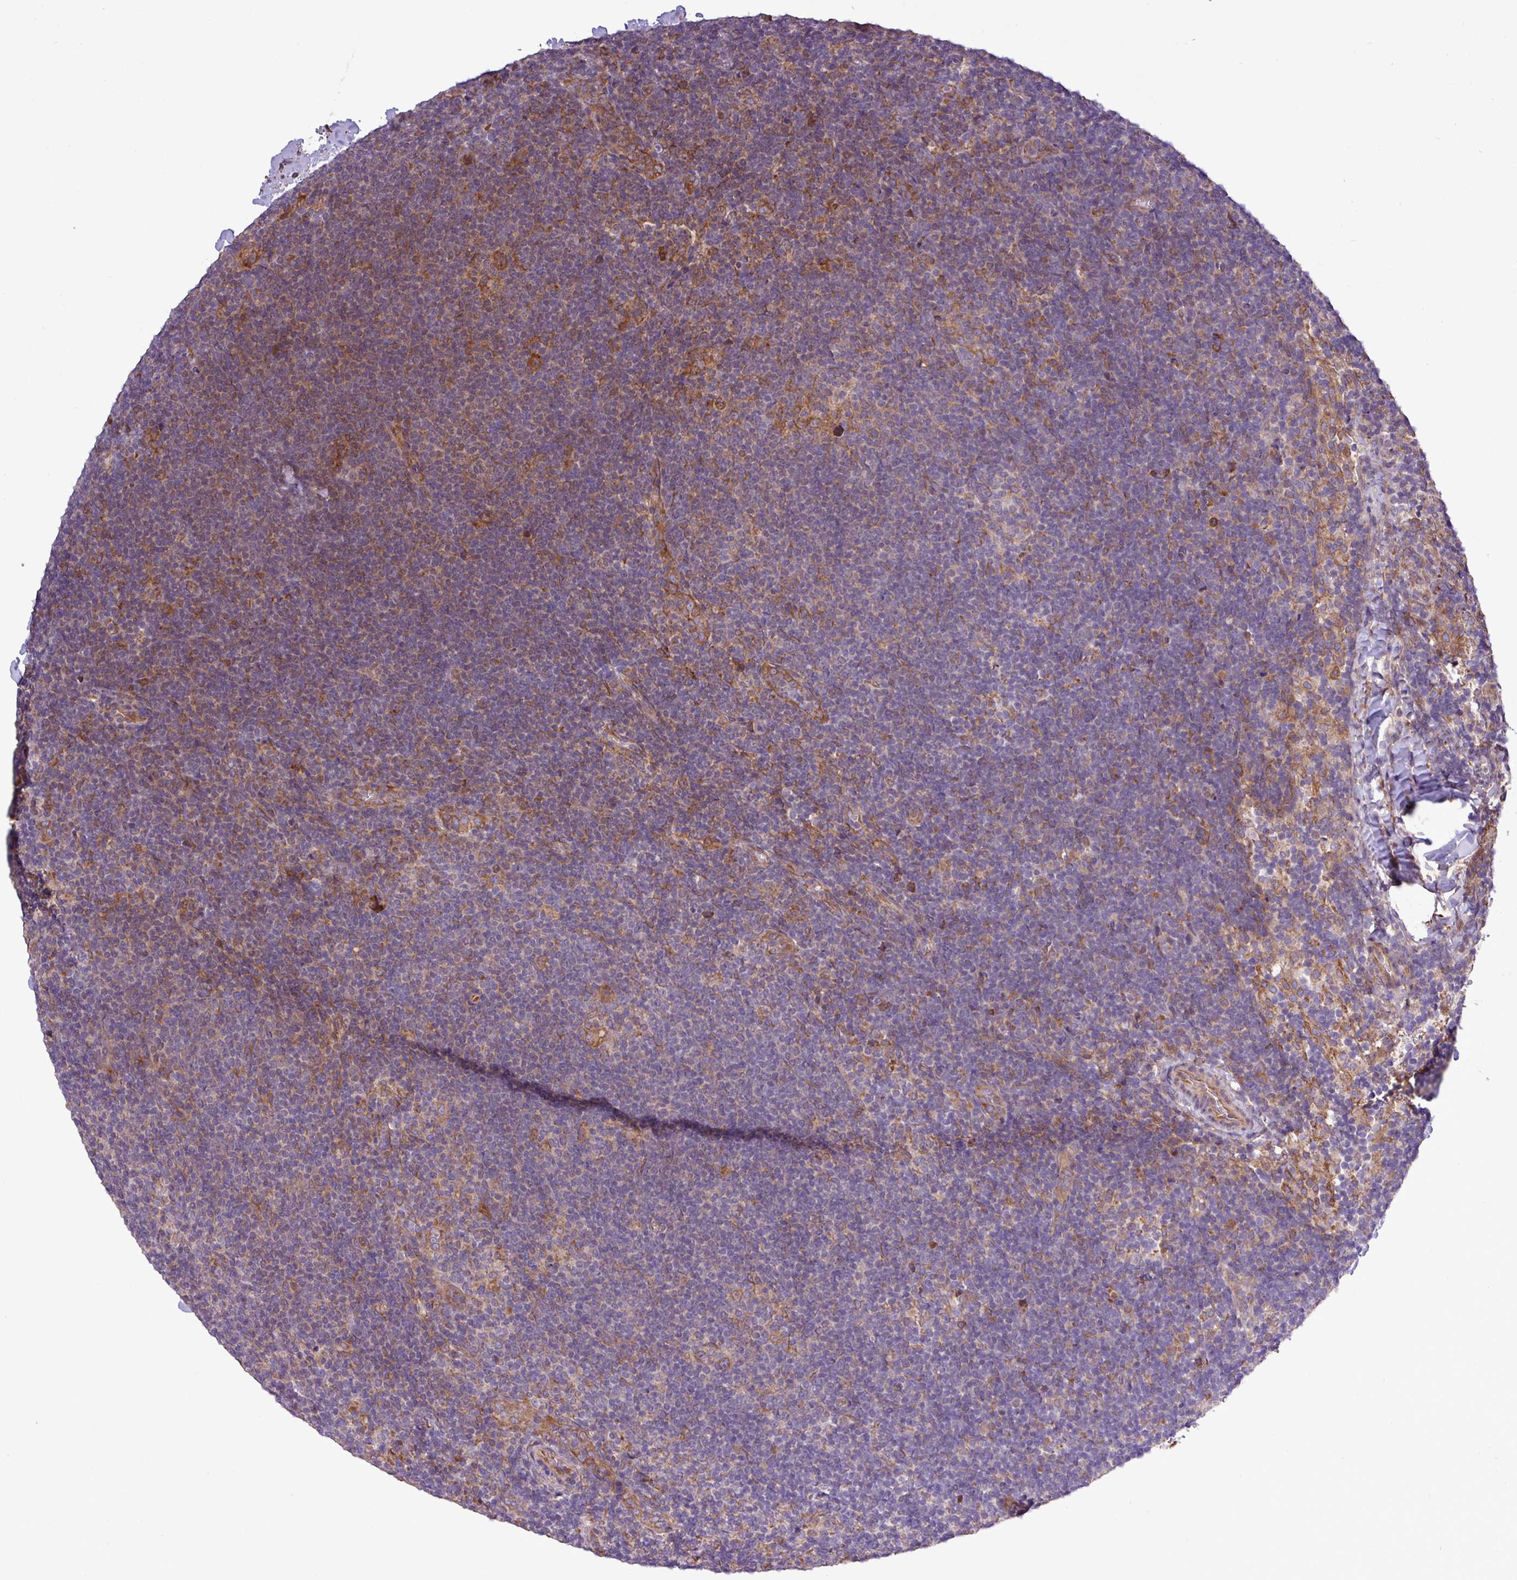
{"staining": {"intensity": "moderate", "quantity": ">75%", "location": "cytoplasmic/membranous"}, "tissue": "lymphoma", "cell_type": "Tumor cells", "image_type": "cancer", "snomed": [{"axis": "morphology", "description": "Hodgkin's disease, NOS"}, {"axis": "topography", "description": "Lymph node"}], "caption": "IHC image of lymphoma stained for a protein (brown), which demonstrates medium levels of moderate cytoplasmic/membranous expression in approximately >75% of tumor cells.", "gene": "MEGF6", "patient": {"sex": "female", "age": 57}}